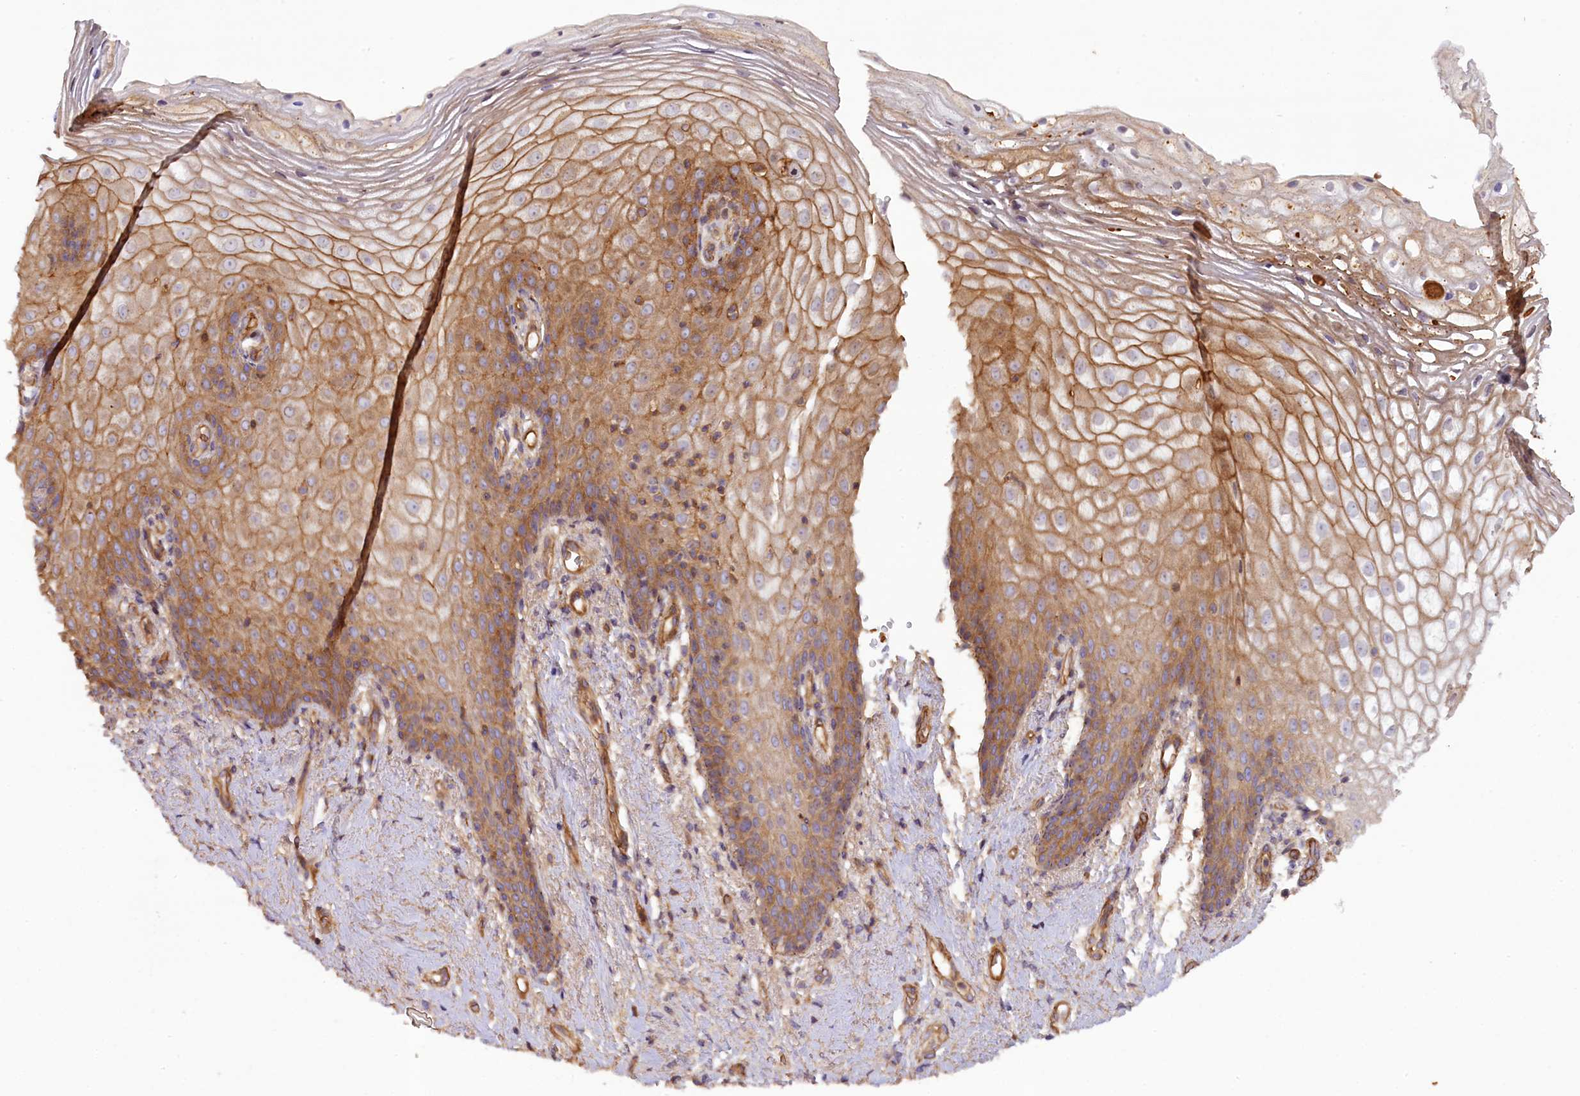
{"staining": {"intensity": "moderate", "quantity": "25%-75%", "location": "cytoplasmic/membranous"}, "tissue": "vagina", "cell_type": "Squamous epithelial cells", "image_type": "normal", "snomed": [{"axis": "morphology", "description": "Normal tissue, NOS"}, {"axis": "topography", "description": "Vagina"}], "caption": "Immunohistochemical staining of normal human vagina reveals moderate cytoplasmic/membranous protein expression in approximately 25%-75% of squamous epithelial cells.", "gene": "FUZ", "patient": {"sex": "female", "age": 60}}